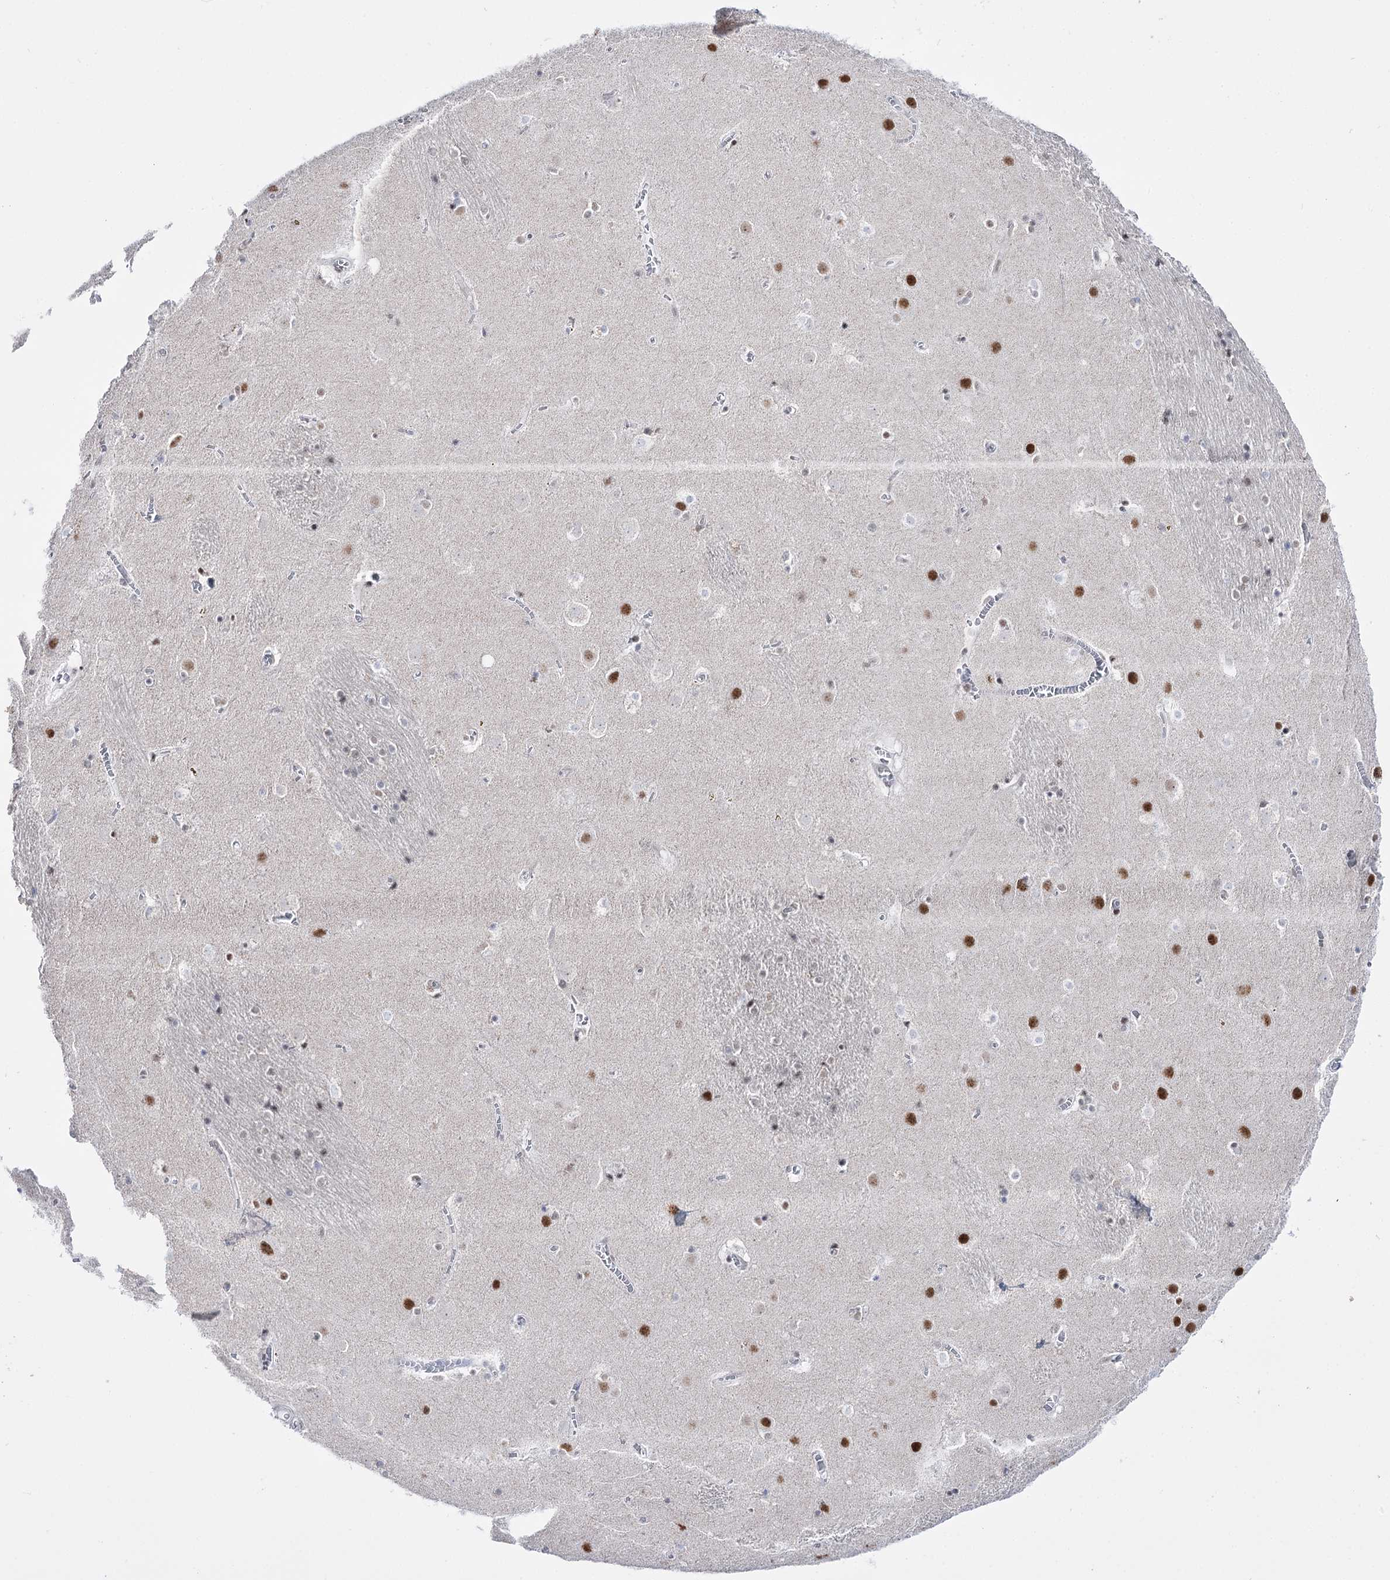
{"staining": {"intensity": "weak", "quantity": "<25%", "location": "nuclear"}, "tissue": "caudate", "cell_type": "Glial cells", "image_type": "normal", "snomed": [{"axis": "morphology", "description": "Normal tissue, NOS"}, {"axis": "topography", "description": "Lateral ventricle wall"}], "caption": "This histopathology image is of normal caudate stained with immunohistochemistry (IHC) to label a protein in brown with the nuclei are counter-stained blue. There is no positivity in glial cells. (Brightfield microscopy of DAB (3,3'-diaminobenzidine) immunohistochemistry at high magnification).", "gene": "RBM15B", "patient": {"sex": "male", "age": 70}}